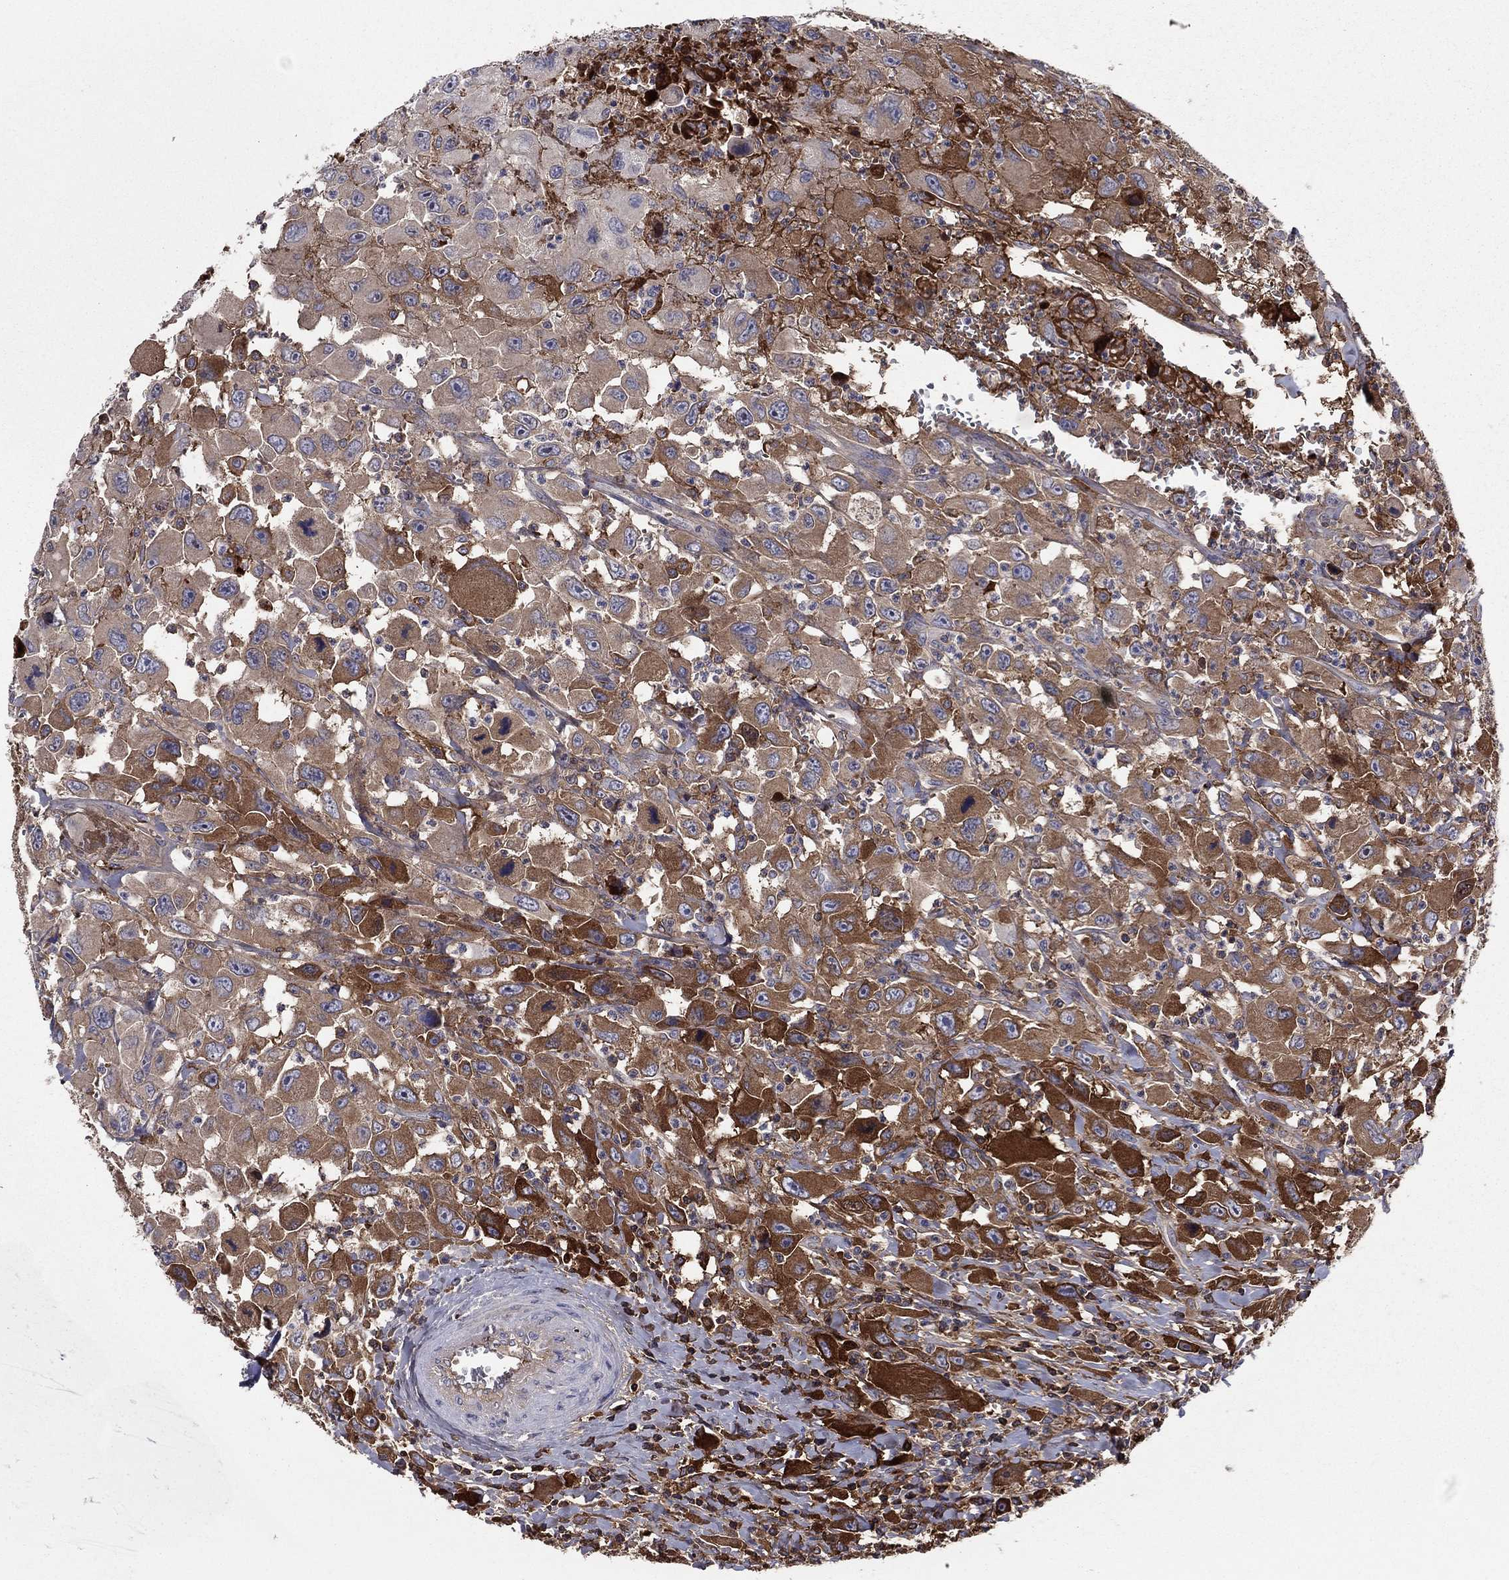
{"staining": {"intensity": "strong", "quantity": "<25%", "location": "cytoplasmic/membranous"}, "tissue": "head and neck cancer", "cell_type": "Tumor cells", "image_type": "cancer", "snomed": [{"axis": "morphology", "description": "Squamous cell carcinoma, NOS"}, {"axis": "morphology", "description": "Squamous cell carcinoma, metastatic, NOS"}, {"axis": "topography", "description": "Oral tissue"}, {"axis": "topography", "description": "Head-Neck"}], "caption": "Human metastatic squamous cell carcinoma (head and neck) stained with a protein marker shows strong staining in tumor cells.", "gene": "HPX", "patient": {"sex": "female", "age": 85}}